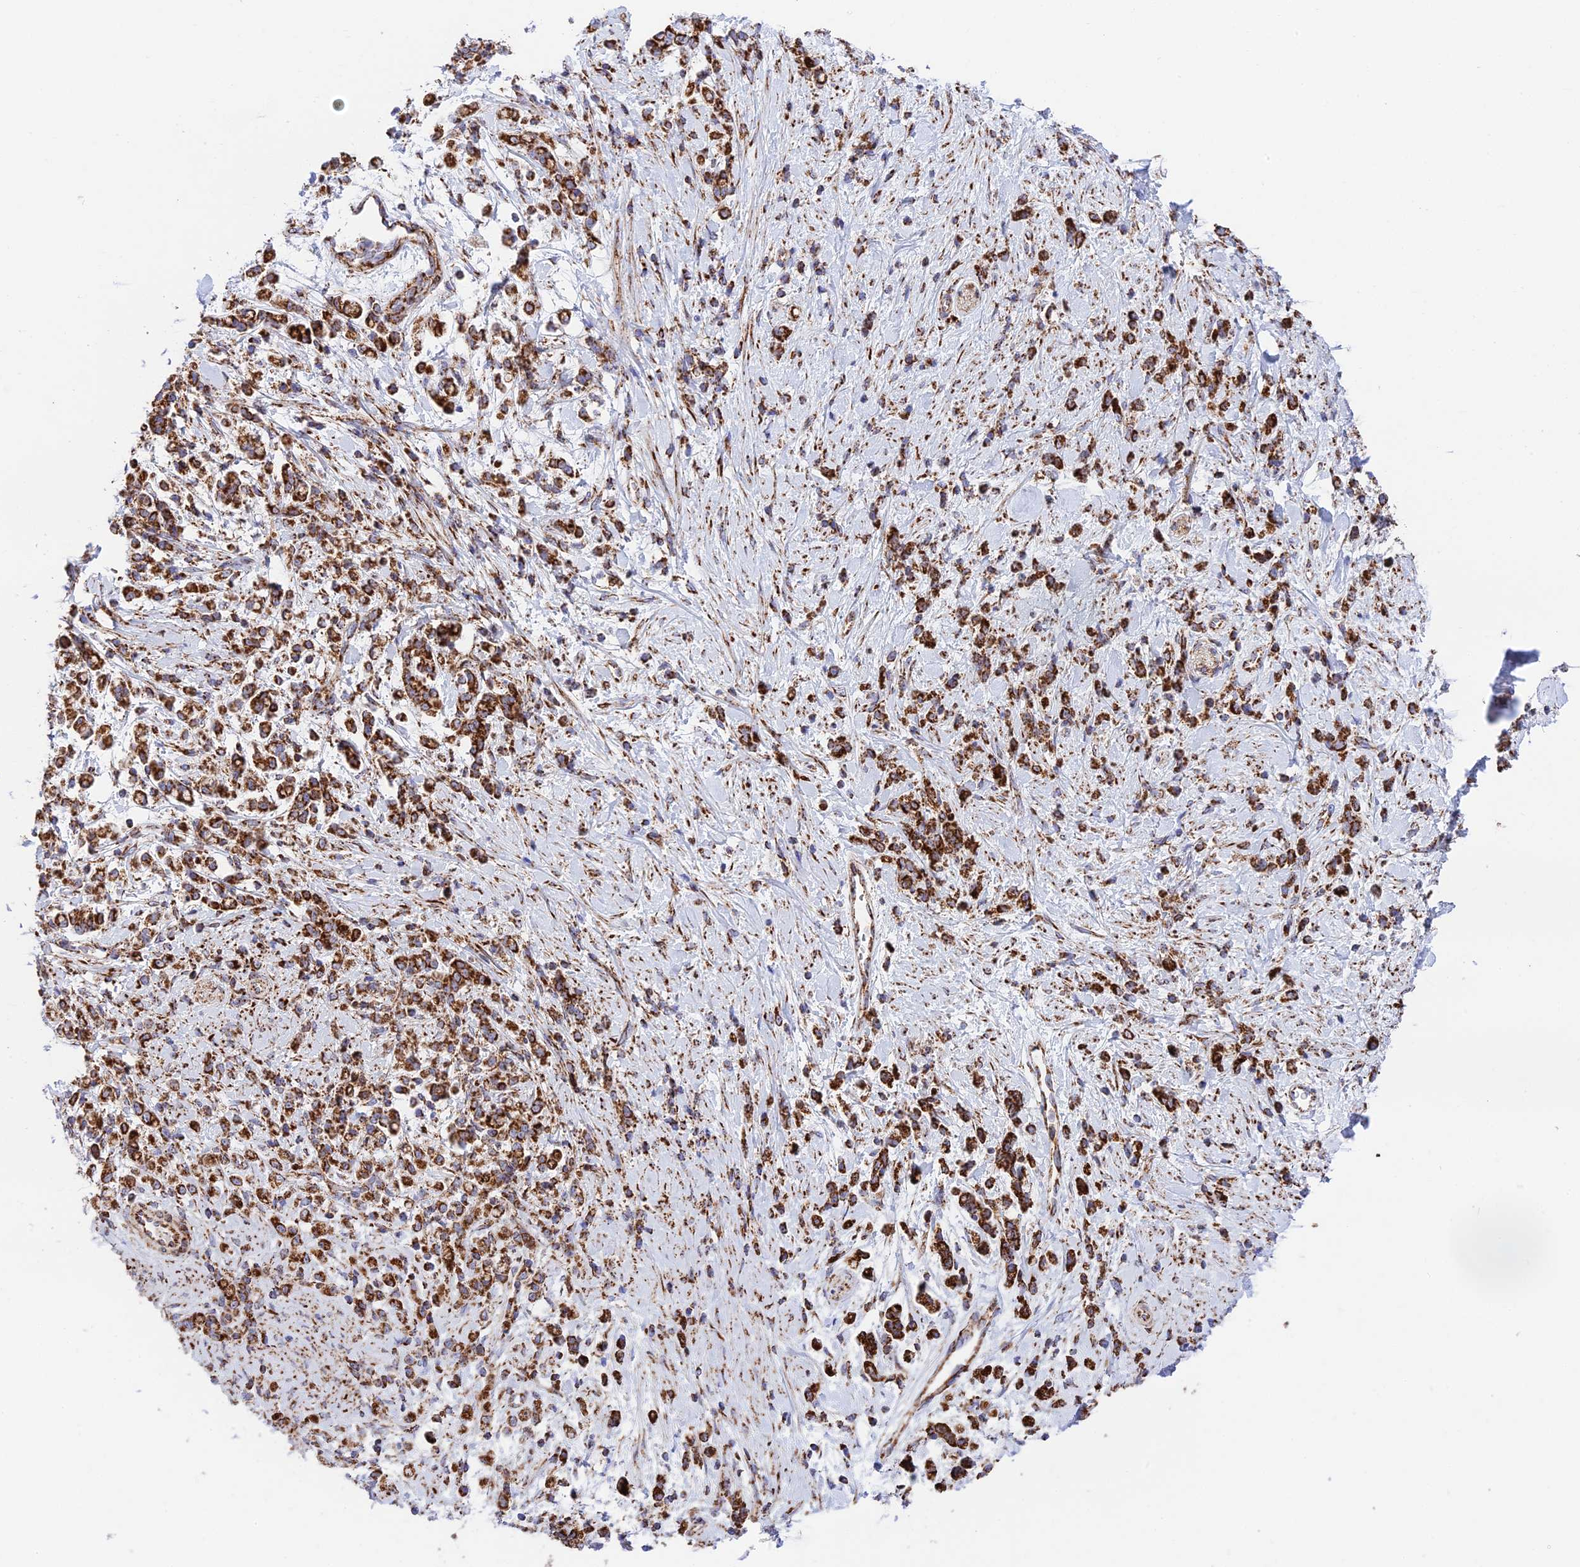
{"staining": {"intensity": "strong", "quantity": ">75%", "location": "cytoplasmic/membranous"}, "tissue": "stomach cancer", "cell_type": "Tumor cells", "image_type": "cancer", "snomed": [{"axis": "morphology", "description": "Adenocarcinoma, NOS"}, {"axis": "topography", "description": "Stomach"}], "caption": "This is an image of IHC staining of stomach cancer (adenocarcinoma), which shows strong positivity in the cytoplasmic/membranous of tumor cells.", "gene": "CHCHD3", "patient": {"sex": "female", "age": 60}}